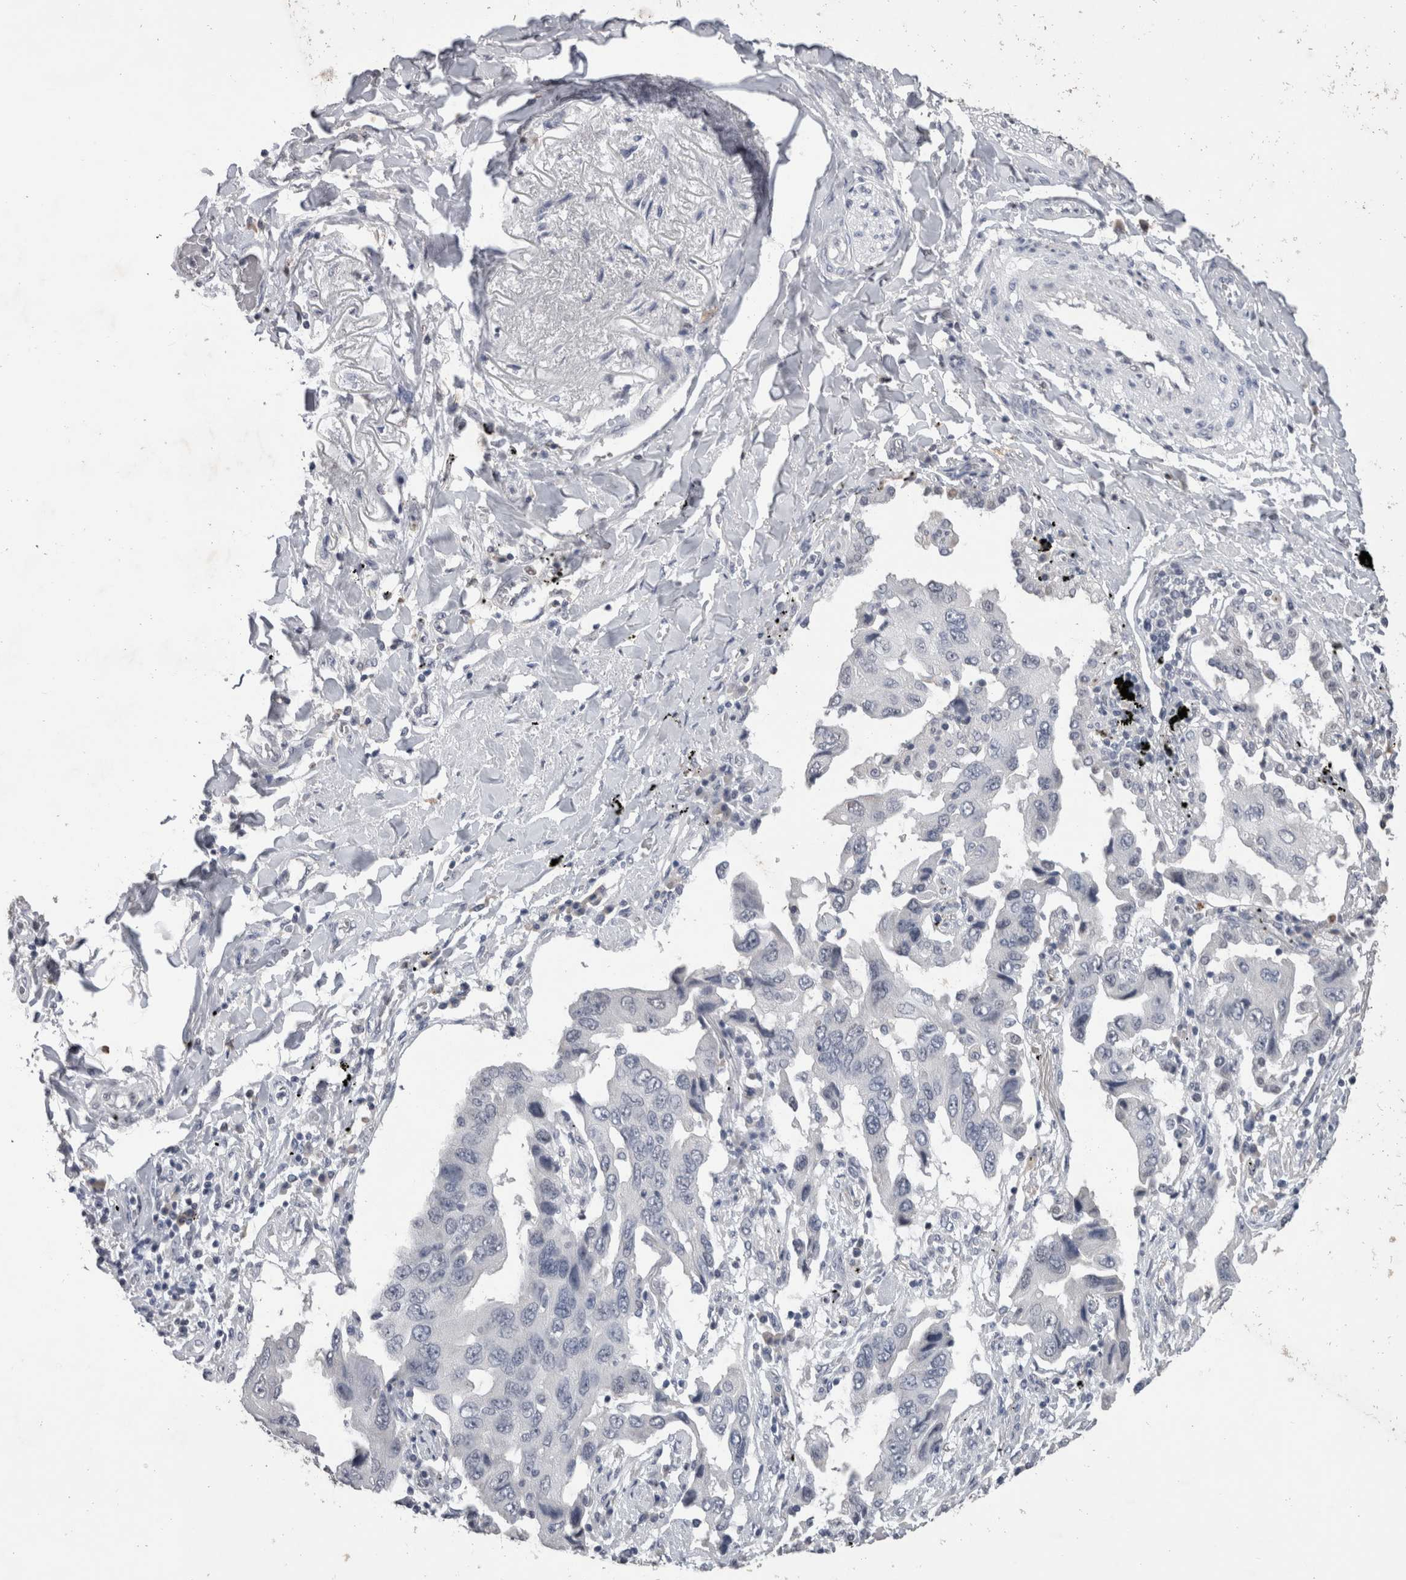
{"staining": {"intensity": "negative", "quantity": "none", "location": "none"}, "tissue": "lung cancer", "cell_type": "Tumor cells", "image_type": "cancer", "snomed": [{"axis": "morphology", "description": "Adenocarcinoma, NOS"}, {"axis": "topography", "description": "Lung"}], "caption": "Protein analysis of lung adenocarcinoma demonstrates no significant positivity in tumor cells. Brightfield microscopy of IHC stained with DAB (3,3'-diaminobenzidine) (brown) and hematoxylin (blue), captured at high magnification.", "gene": "DDX17", "patient": {"sex": "female", "age": 65}}